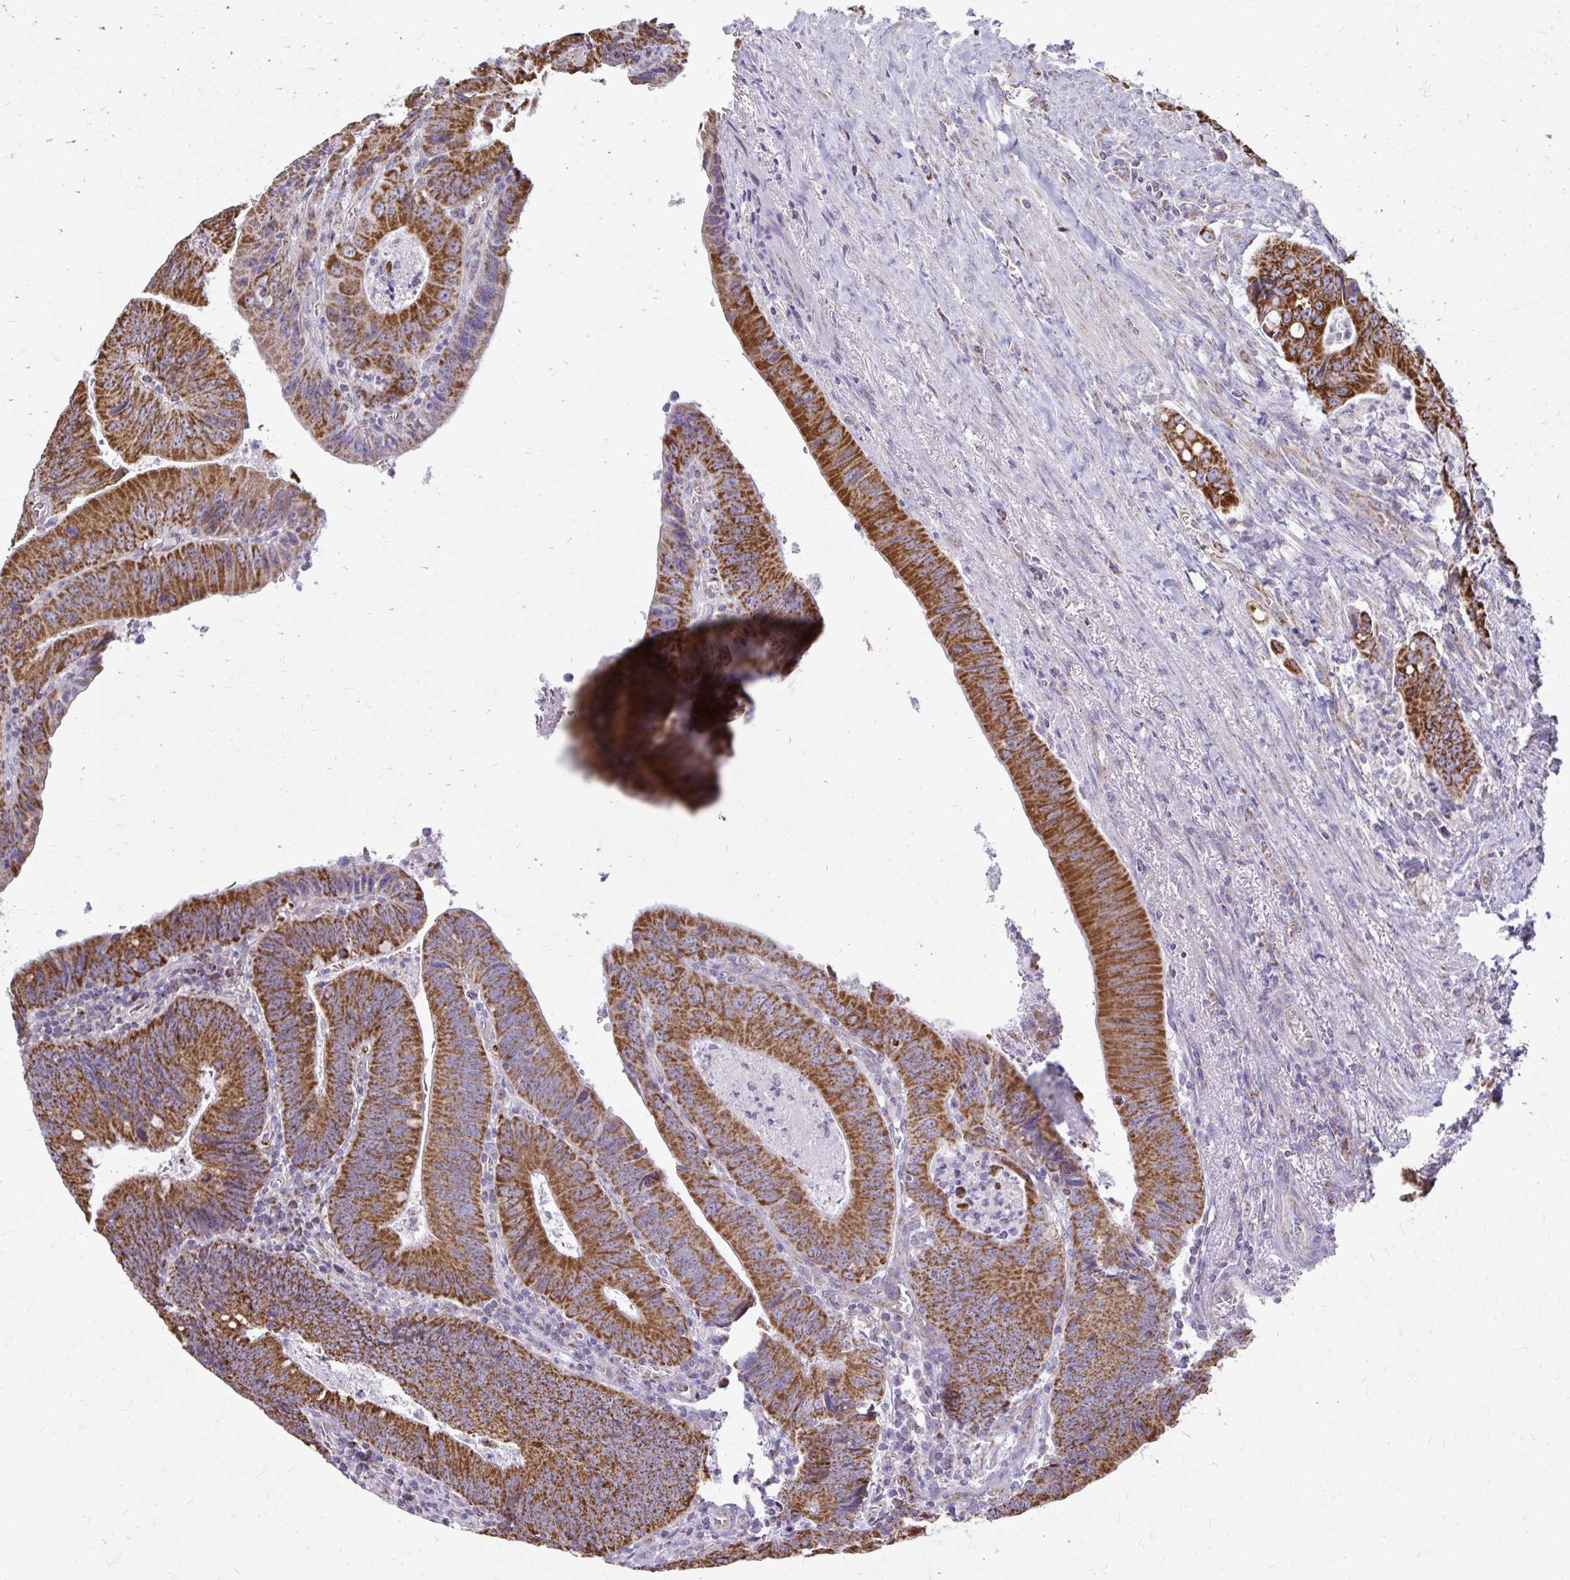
{"staining": {"intensity": "strong", "quantity": ">75%", "location": "cytoplasmic/membranous"}, "tissue": "colorectal cancer", "cell_type": "Tumor cells", "image_type": "cancer", "snomed": [{"axis": "morphology", "description": "Adenocarcinoma, NOS"}, {"axis": "topography", "description": "Rectum"}], "caption": "IHC photomicrograph of human colorectal cancer (adenocarcinoma) stained for a protein (brown), which demonstrates high levels of strong cytoplasmic/membranous positivity in about >75% of tumor cells.", "gene": "IFIT1", "patient": {"sex": "female", "age": 72}}